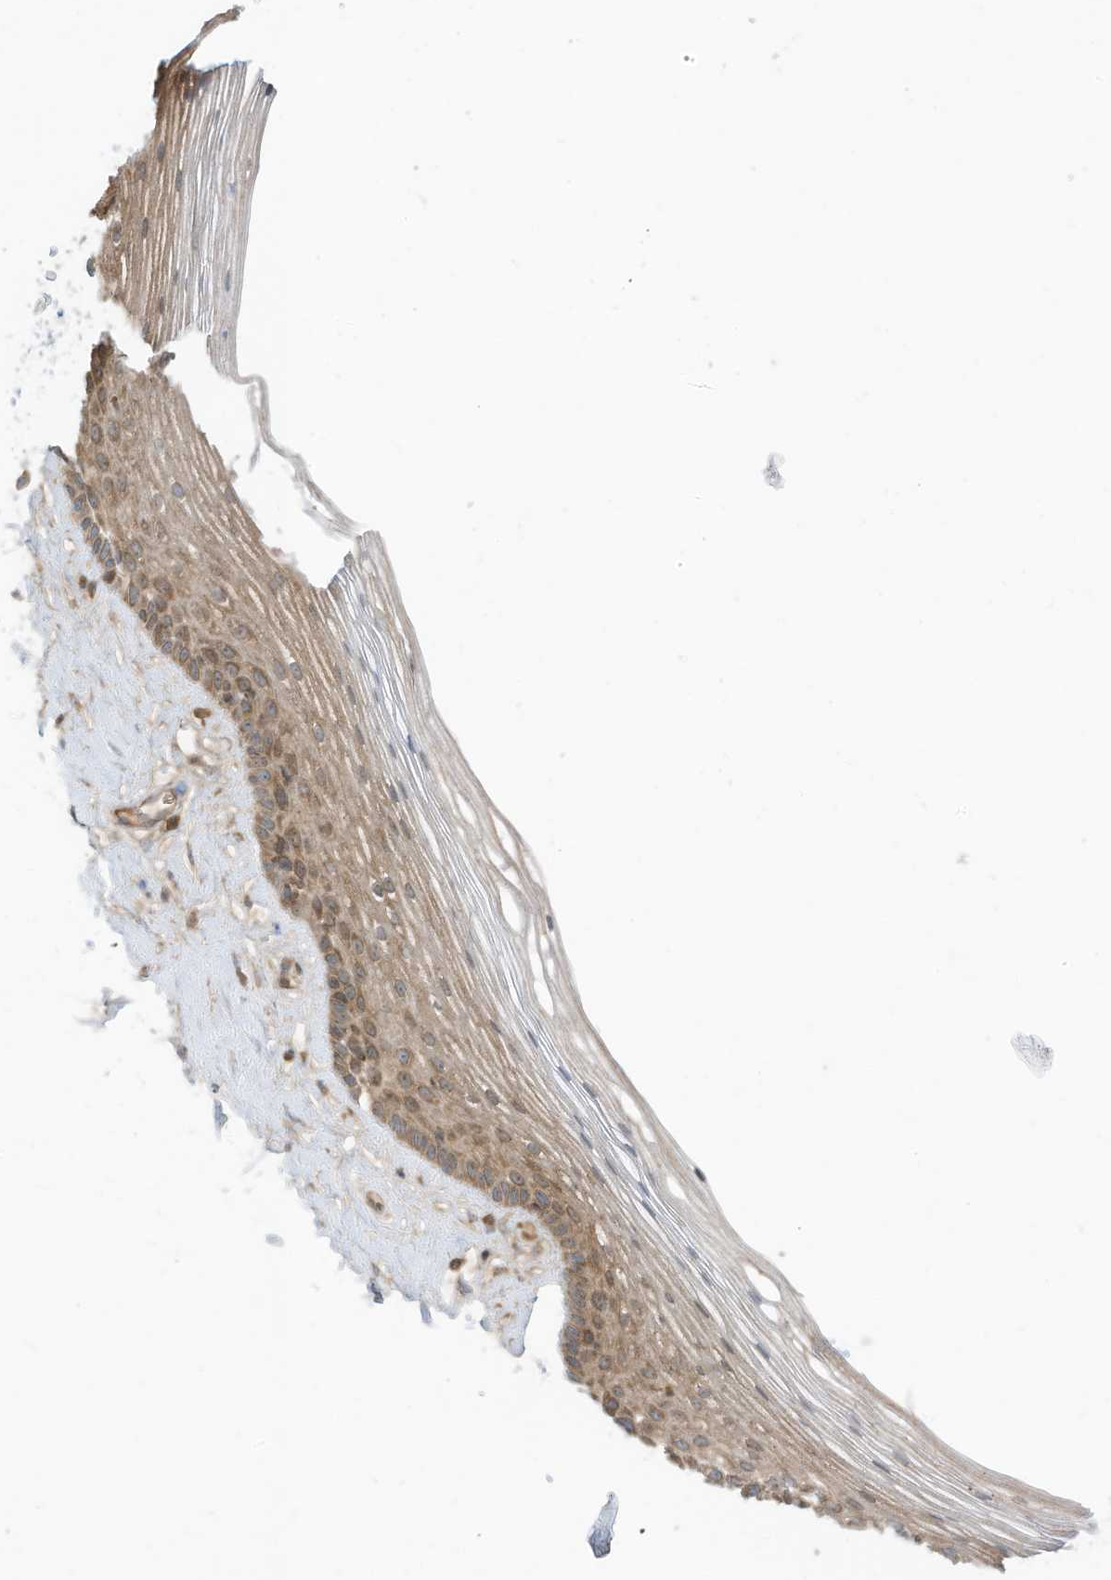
{"staining": {"intensity": "moderate", "quantity": "25%-75%", "location": "cytoplasmic/membranous"}, "tissue": "vagina", "cell_type": "Squamous epithelial cells", "image_type": "normal", "snomed": [{"axis": "morphology", "description": "Normal tissue, NOS"}, {"axis": "topography", "description": "Vagina"}], "caption": "Immunohistochemistry (DAB (3,3'-diaminobenzidine)) staining of normal human vagina reveals moderate cytoplasmic/membranous protein positivity in approximately 25%-75% of squamous epithelial cells. (Stains: DAB in brown, nuclei in blue, Microscopy: brightfield microscopy at high magnification).", "gene": "CGAS", "patient": {"sex": "female", "age": 46}}